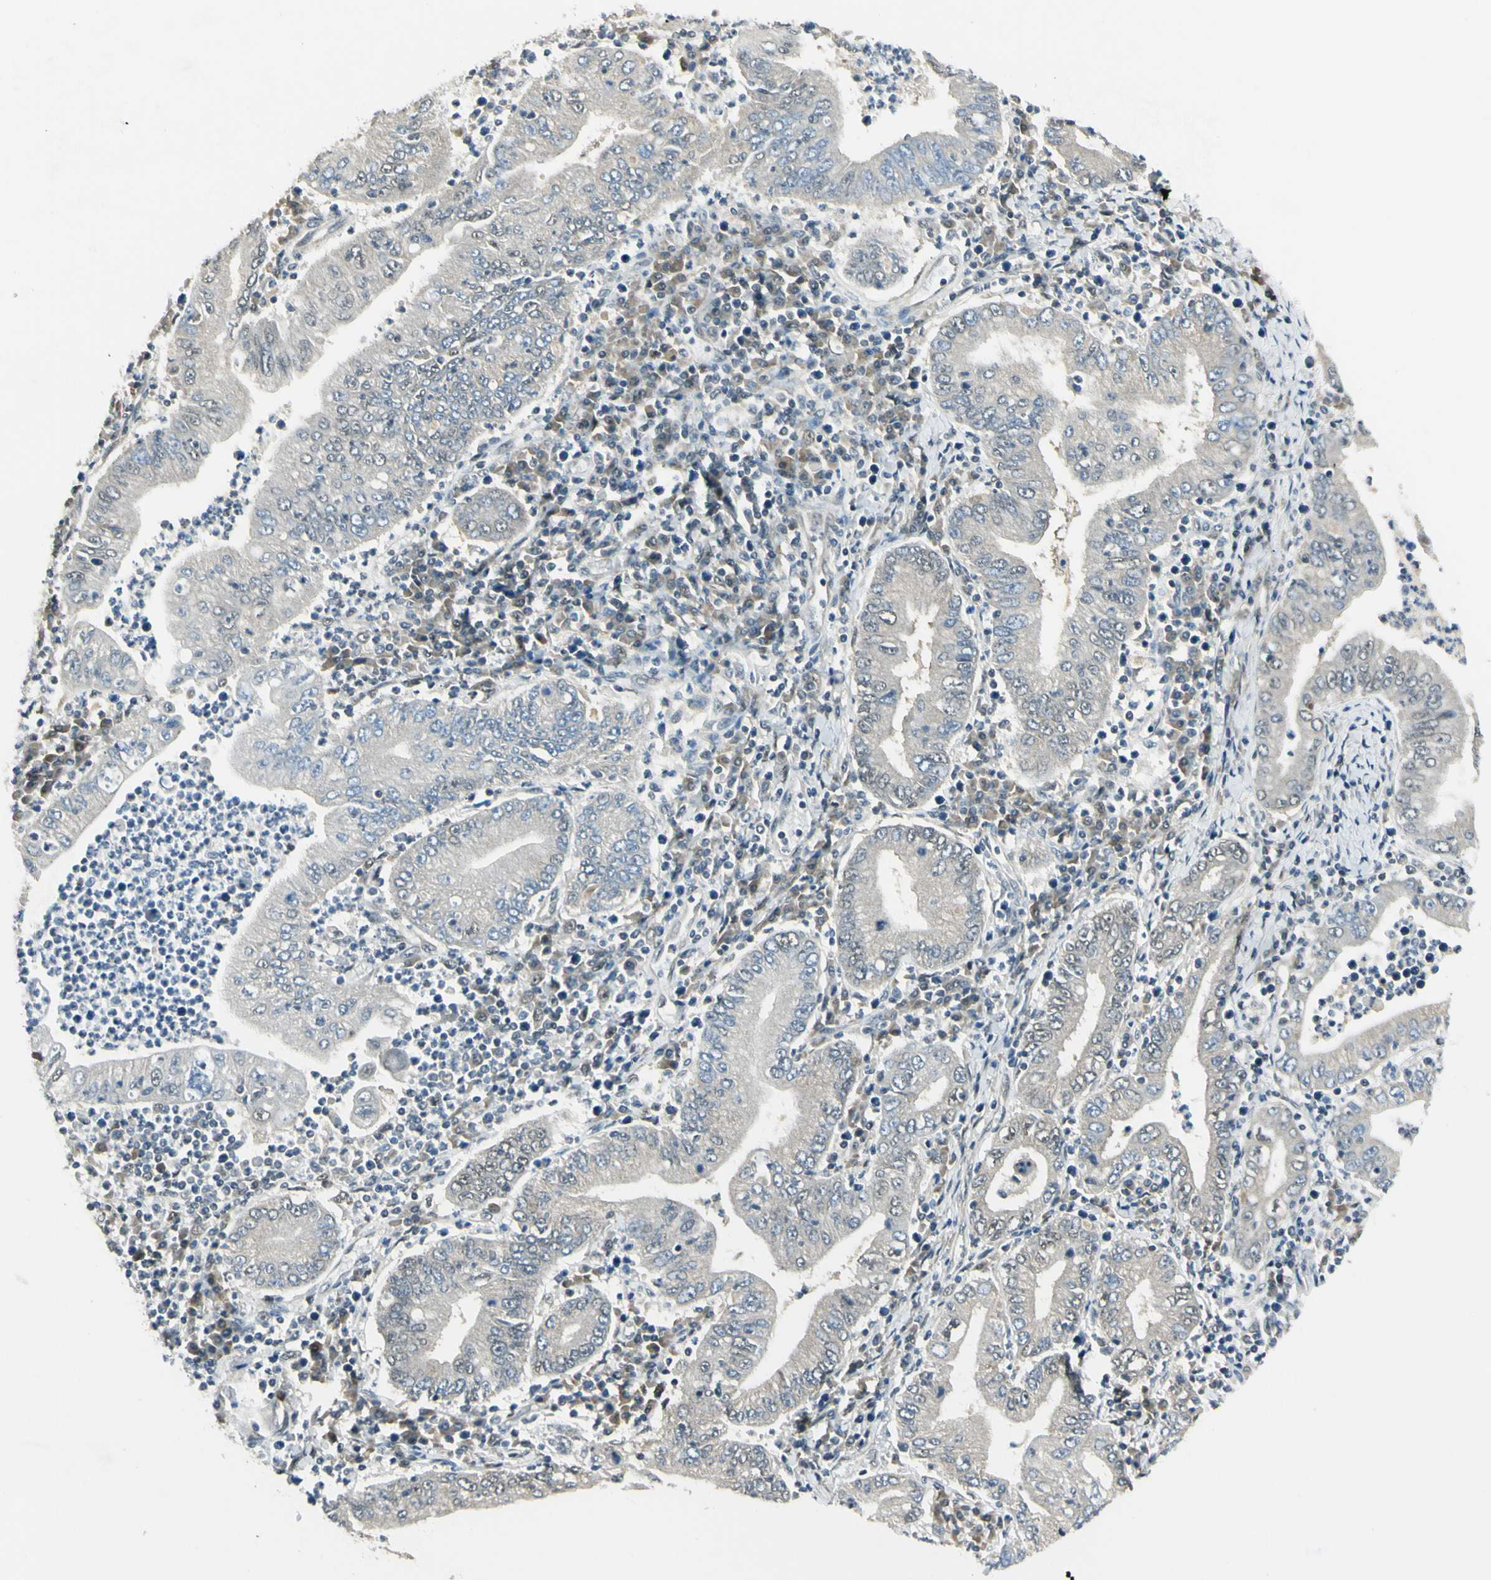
{"staining": {"intensity": "negative", "quantity": "none", "location": "none"}, "tissue": "stomach cancer", "cell_type": "Tumor cells", "image_type": "cancer", "snomed": [{"axis": "morphology", "description": "Normal tissue, NOS"}, {"axis": "morphology", "description": "Adenocarcinoma, NOS"}, {"axis": "topography", "description": "Esophagus"}, {"axis": "topography", "description": "Stomach, upper"}, {"axis": "topography", "description": "Peripheral nerve tissue"}], "caption": "DAB immunohistochemical staining of human stomach cancer exhibits no significant positivity in tumor cells. (DAB immunohistochemistry (IHC), high magnification).", "gene": "PSMD5", "patient": {"sex": "male", "age": 62}}